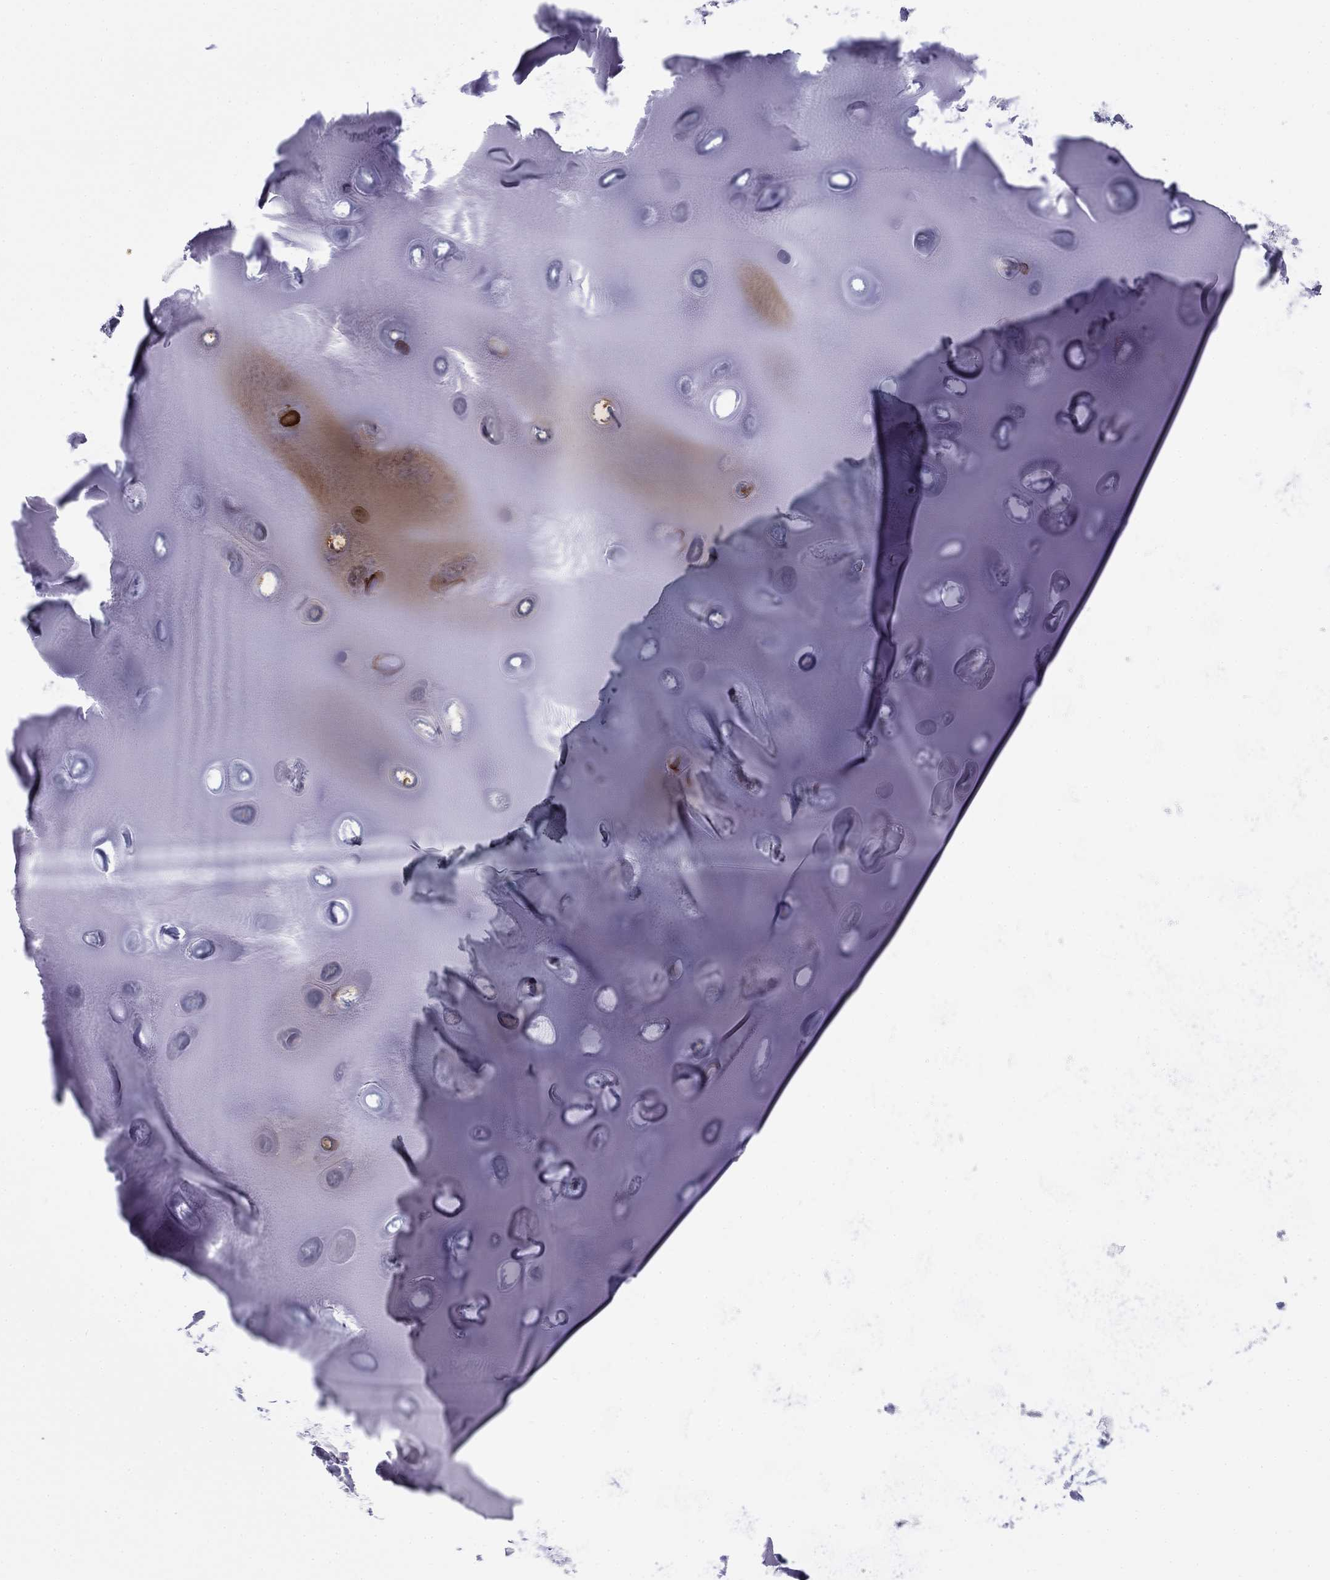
{"staining": {"intensity": "negative", "quantity": "none", "location": "none"}, "tissue": "soft tissue", "cell_type": "Chondrocytes", "image_type": "normal", "snomed": [{"axis": "morphology", "description": "Normal tissue, NOS"}, {"axis": "morphology", "description": "Squamous cell carcinoma, NOS"}, {"axis": "topography", "description": "Cartilage tissue"}, {"axis": "topography", "description": "Lung"}], "caption": "The immunohistochemistry (IHC) histopathology image has no significant expression in chondrocytes of soft tissue.", "gene": "SEPTIN3", "patient": {"sex": "male", "age": 66}}